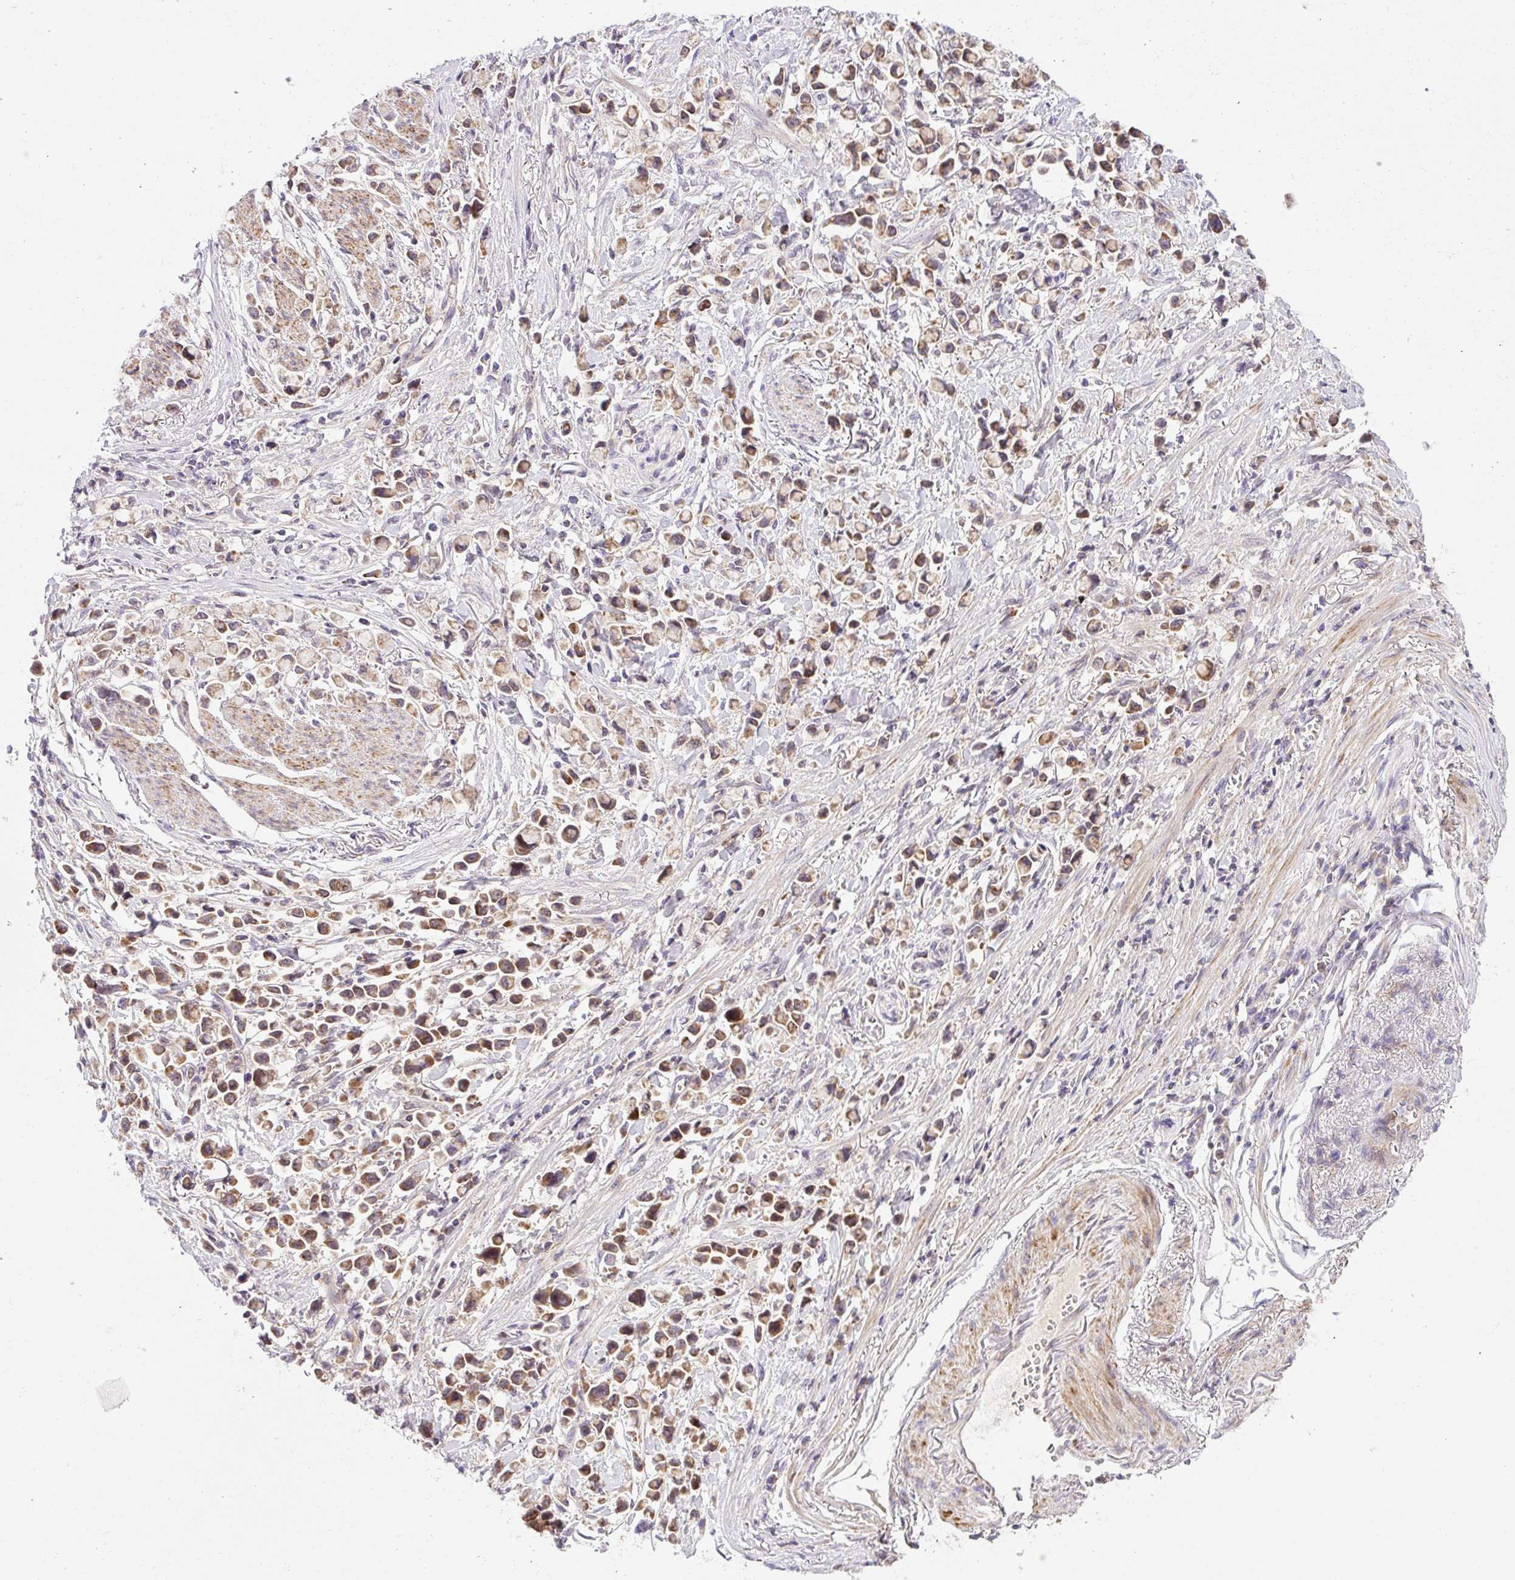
{"staining": {"intensity": "moderate", "quantity": ">75%", "location": "cytoplasmic/membranous"}, "tissue": "stomach cancer", "cell_type": "Tumor cells", "image_type": "cancer", "snomed": [{"axis": "morphology", "description": "Adenocarcinoma, NOS"}, {"axis": "topography", "description": "Stomach"}], "caption": "IHC of stomach adenocarcinoma demonstrates medium levels of moderate cytoplasmic/membranous positivity in approximately >75% of tumor cells.", "gene": "SARS2", "patient": {"sex": "female", "age": 81}}